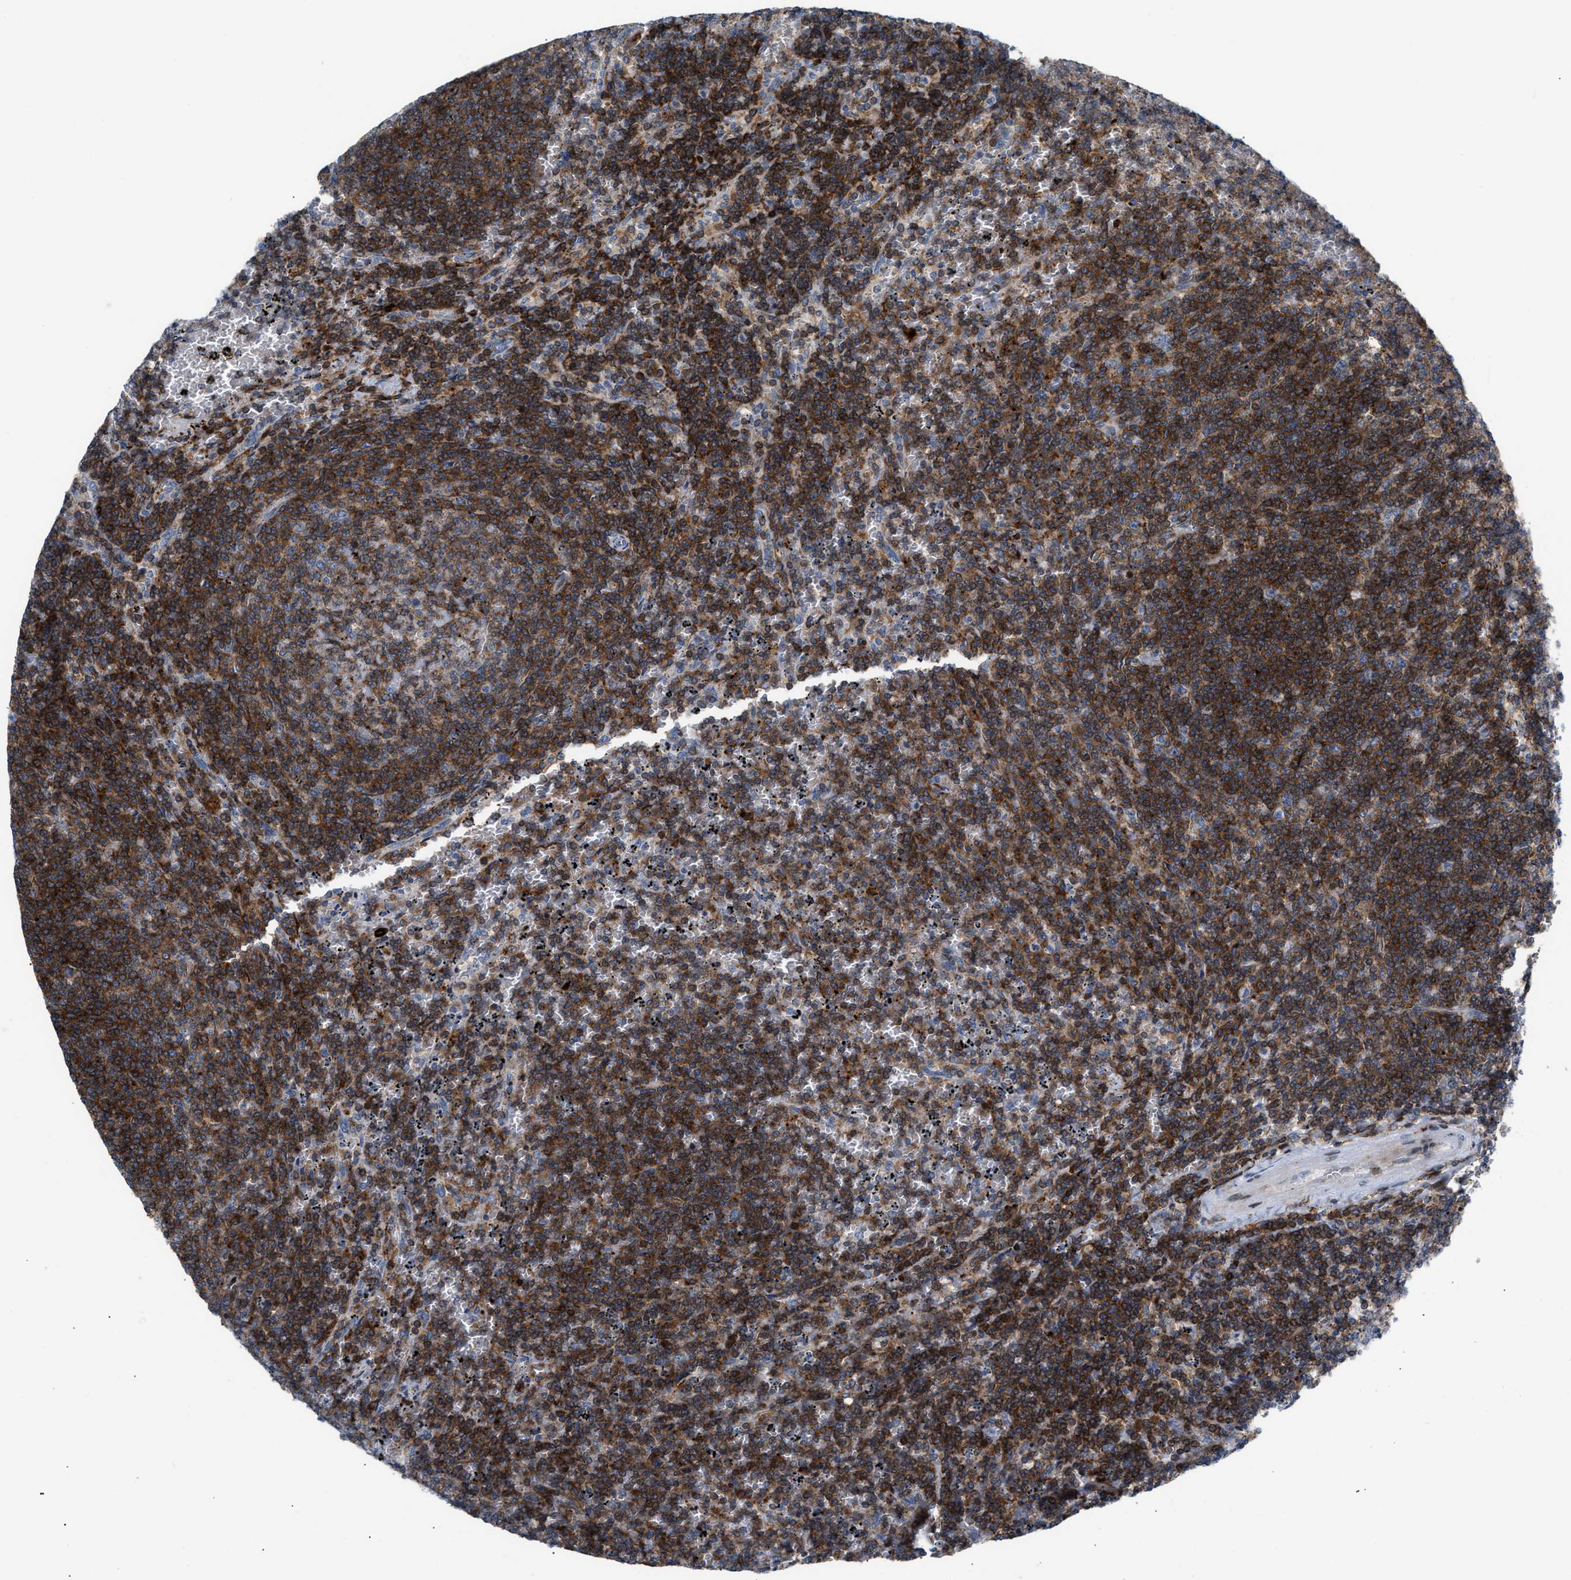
{"staining": {"intensity": "strong", "quantity": ">75%", "location": "cytoplasmic/membranous"}, "tissue": "lymphoma", "cell_type": "Tumor cells", "image_type": "cancer", "snomed": [{"axis": "morphology", "description": "Malignant lymphoma, non-Hodgkin's type, Low grade"}, {"axis": "topography", "description": "Spleen"}], "caption": "Malignant lymphoma, non-Hodgkin's type (low-grade) tissue shows strong cytoplasmic/membranous positivity in approximately >75% of tumor cells (DAB = brown stain, brightfield microscopy at high magnification).", "gene": "ATP9A", "patient": {"sex": "female", "age": 50}}